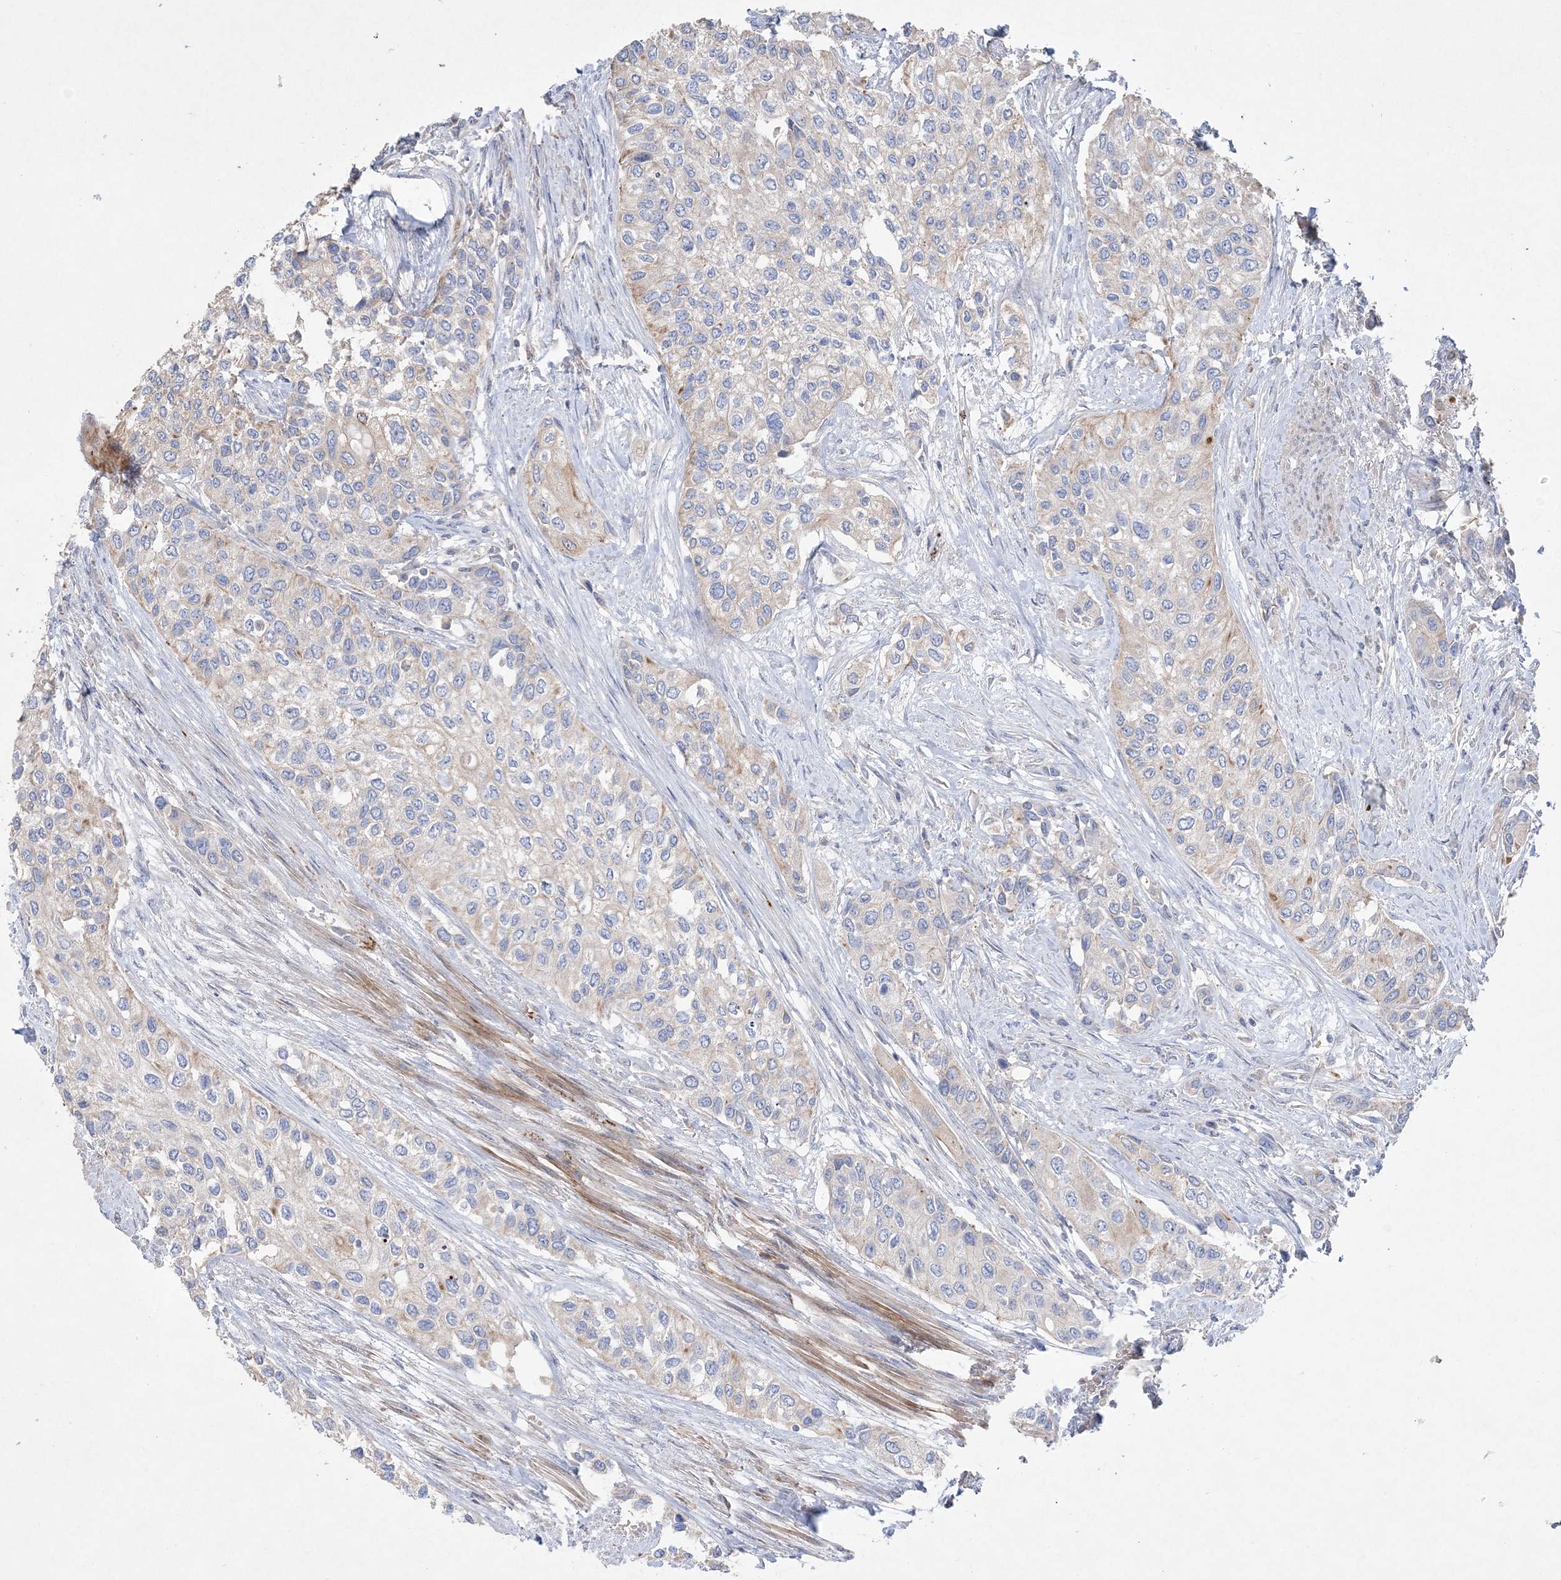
{"staining": {"intensity": "negative", "quantity": "none", "location": "none"}, "tissue": "urothelial cancer", "cell_type": "Tumor cells", "image_type": "cancer", "snomed": [{"axis": "morphology", "description": "Normal tissue, NOS"}, {"axis": "morphology", "description": "Urothelial carcinoma, High grade"}, {"axis": "topography", "description": "Vascular tissue"}, {"axis": "topography", "description": "Urinary bladder"}], "caption": "Urothelial cancer stained for a protein using IHC demonstrates no expression tumor cells.", "gene": "ADCK2", "patient": {"sex": "female", "age": 56}}